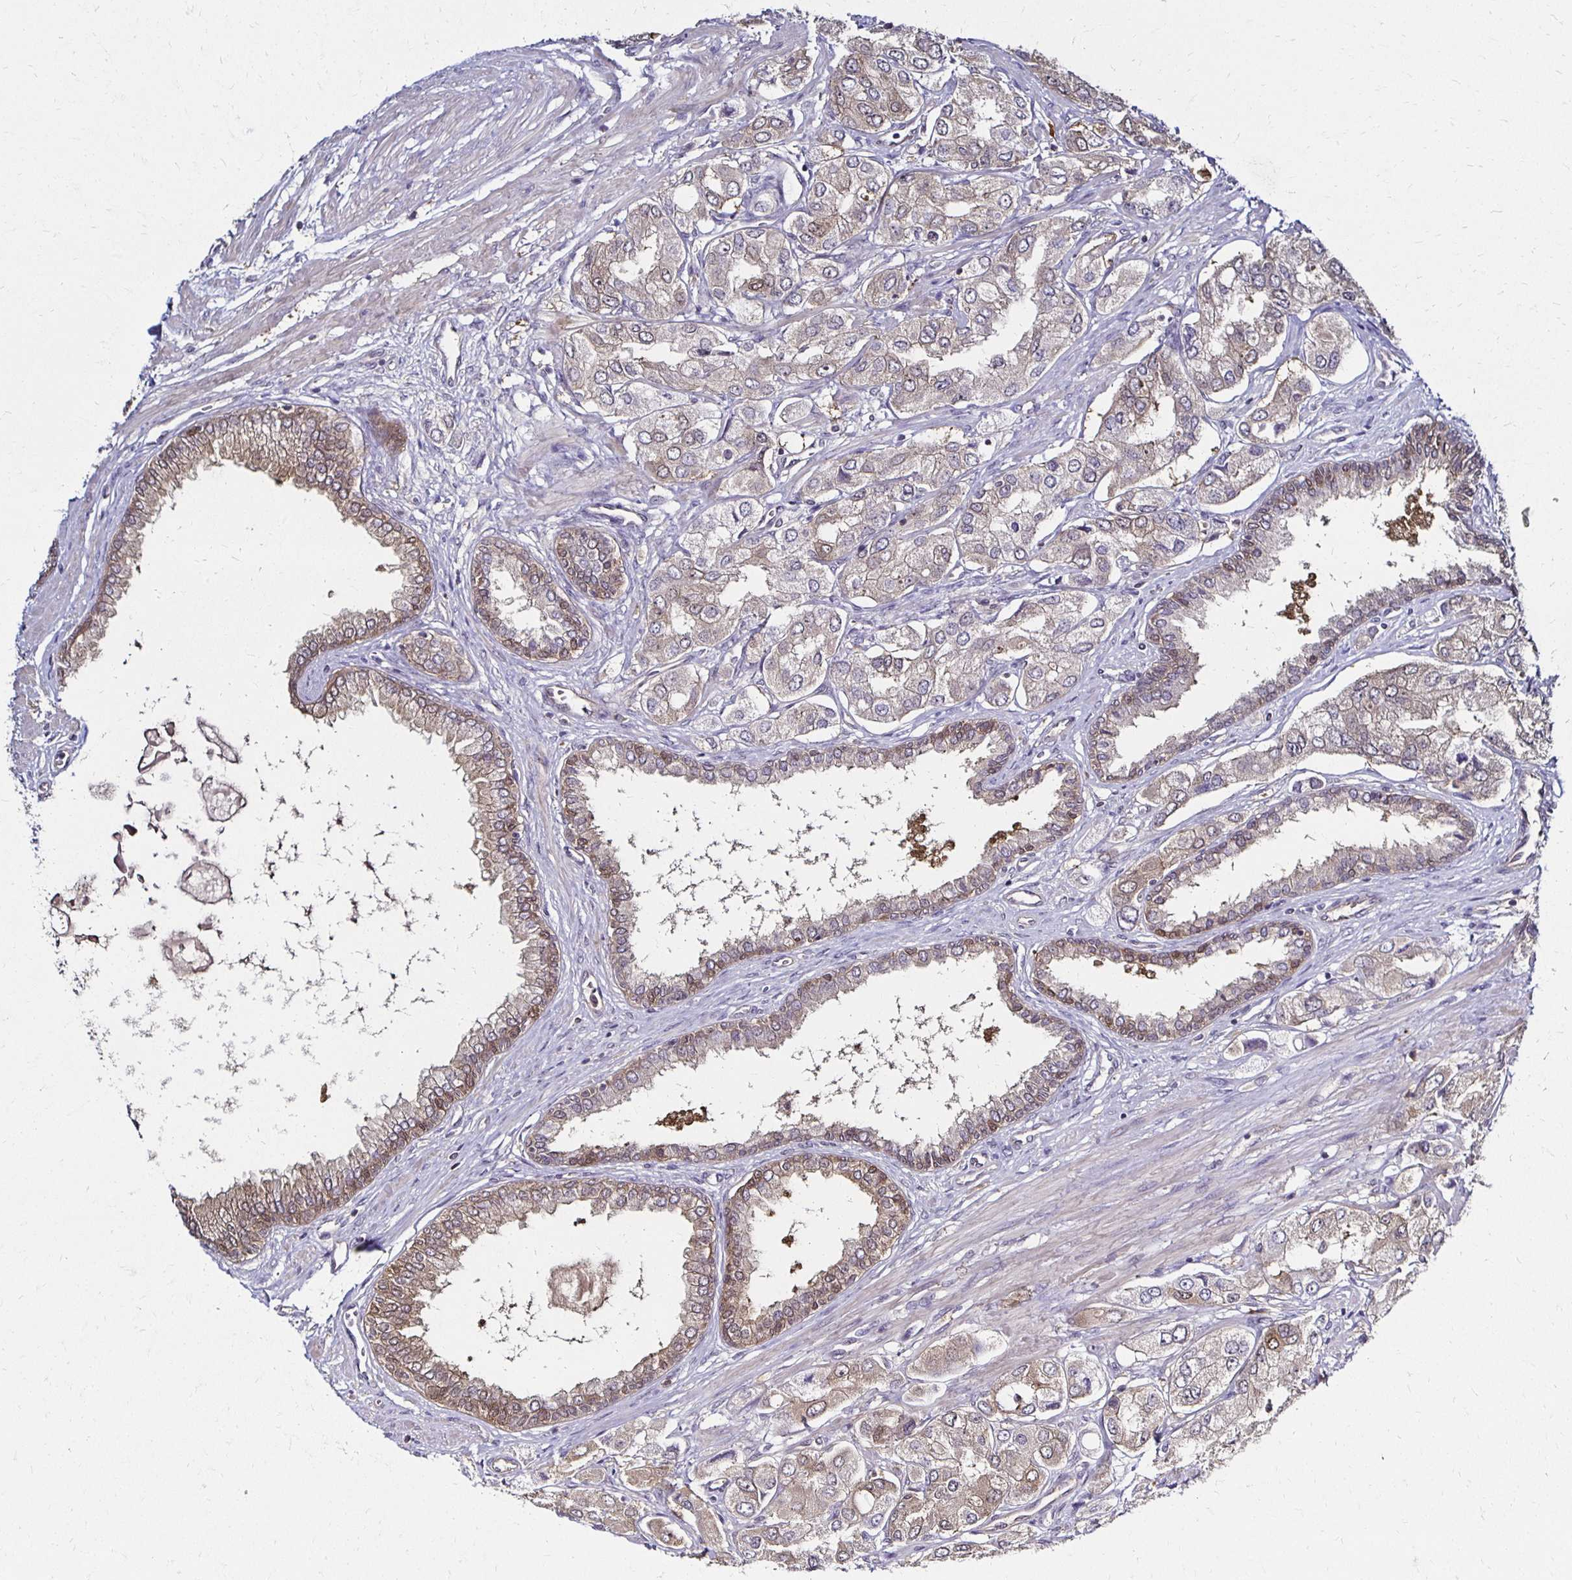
{"staining": {"intensity": "weak", "quantity": ">75%", "location": "cytoplasmic/membranous"}, "tissue": "prostate cancer", "cell_type": "Tumor cells", "image_type": "cancer", "snomed": [{"axis": "morphology", "description": "Adenocarcinoma, Low grade"}, {"axis": "topography", "description": "Prostate"}], "caption": "Prostate cancer (adenocarcinoma (low-grade)) tissue demonstrates weak cytoplasmic/membranous positivity in approximately >75% of tumor cells, visualized by immunohistochemistry. (DAB IHC, brown staining for protein, blue staining for nuclei).", "gene": "TXN", "patient": {"sex": "male", "age": 69}}